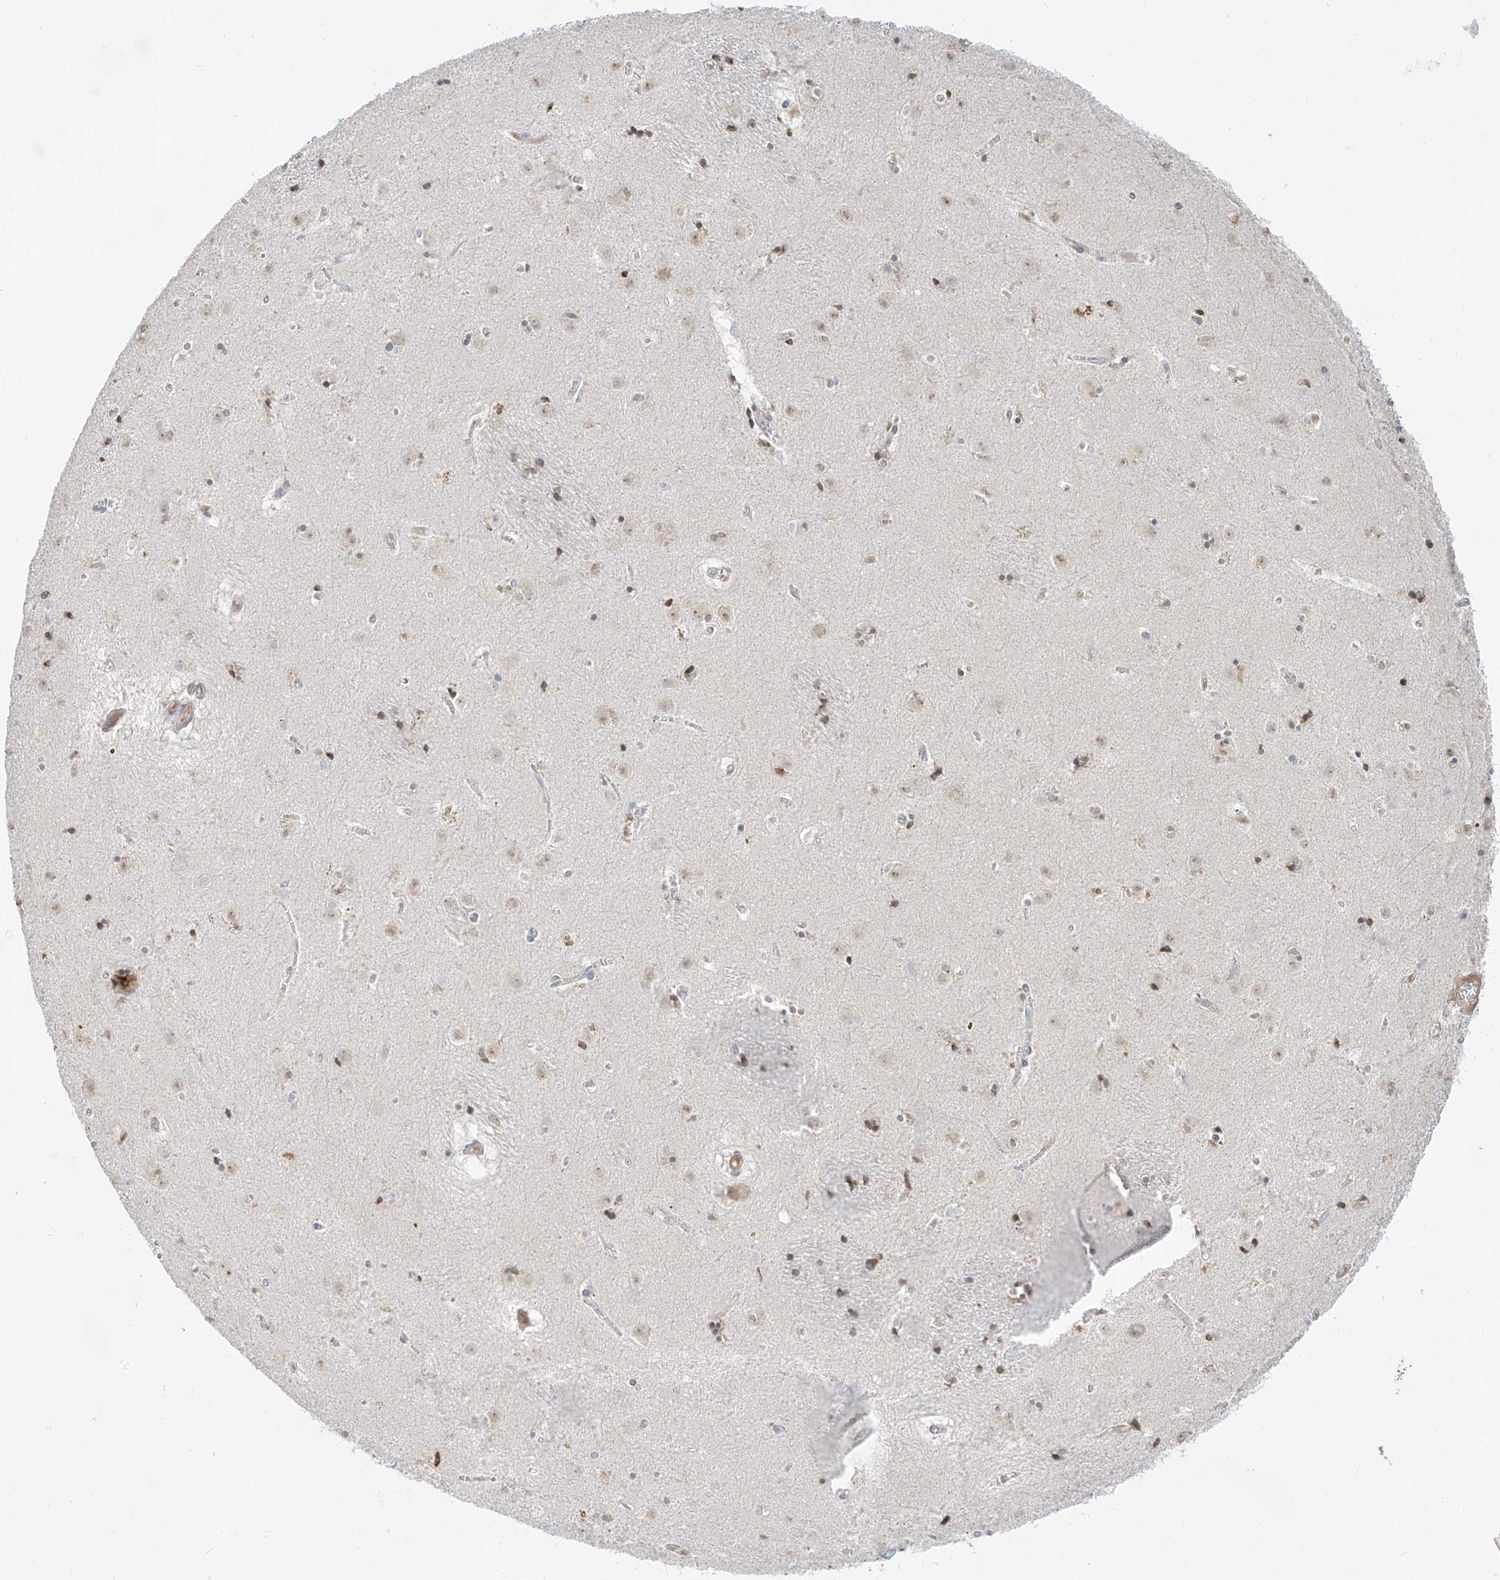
{"staining": {"intensity": "moderate", "quantity": "<25%", "location": "cytoplasmic/membranous"}, "tissue": "caudate", "cell_type": "Glial cells", "image_type": "normal", "snomed": [{"axis": "morphology", "description": "Normal tissue, NOS"}, {"axis": "topography", "description": "Lateral ventricle wall"}], "caption": "Normal caudate reveals moderate cytoplasmic/membranous staining in approximately <25% of glial cells.", "gene": "C2orf42", "patient": {"sex": "male", "age": 70}}